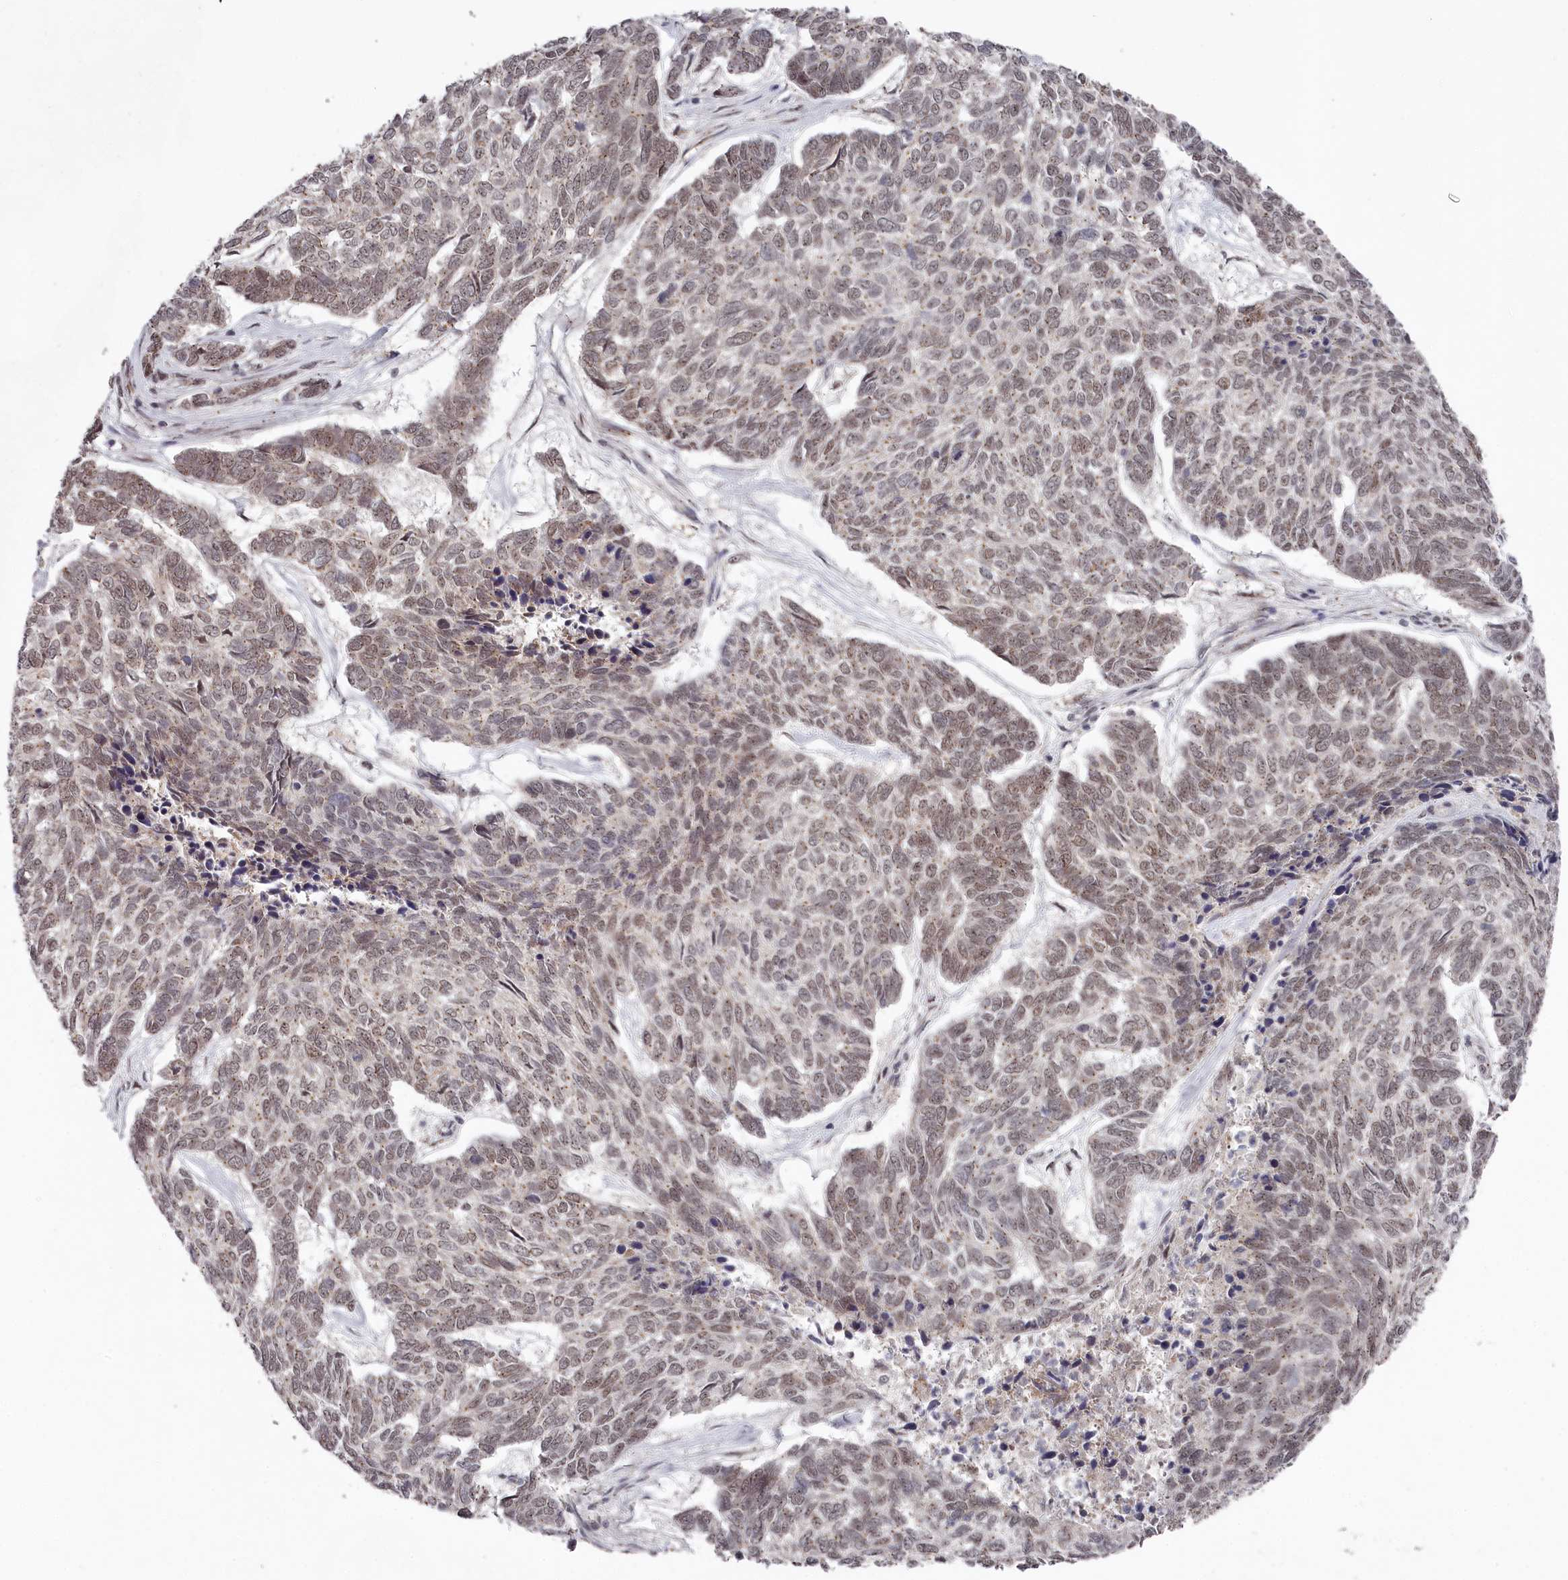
{"staining": {"intensity": "moderate", "quantity": "25%-75%", "location": "nuclear"}, "tissue": "skin cancer", "cell_type": "Tumor cells", "image_type": "cancer", "snomed": [{"axis": "morphology", "description": "Basal cell carcinoma"}, {"axis": "topography", "description": "Skin"}], "caption": "Protein expression by immunohistochemistry reveals moderate nuclear staining in approximately 25%-75% of tumor cells in skin cancer (basal cell carcinoma). (Brightfield microscopy of DAB IHC at high magnification).", "gene": "EXOSC1", "patient": {"sex": "female", "age": 65}}